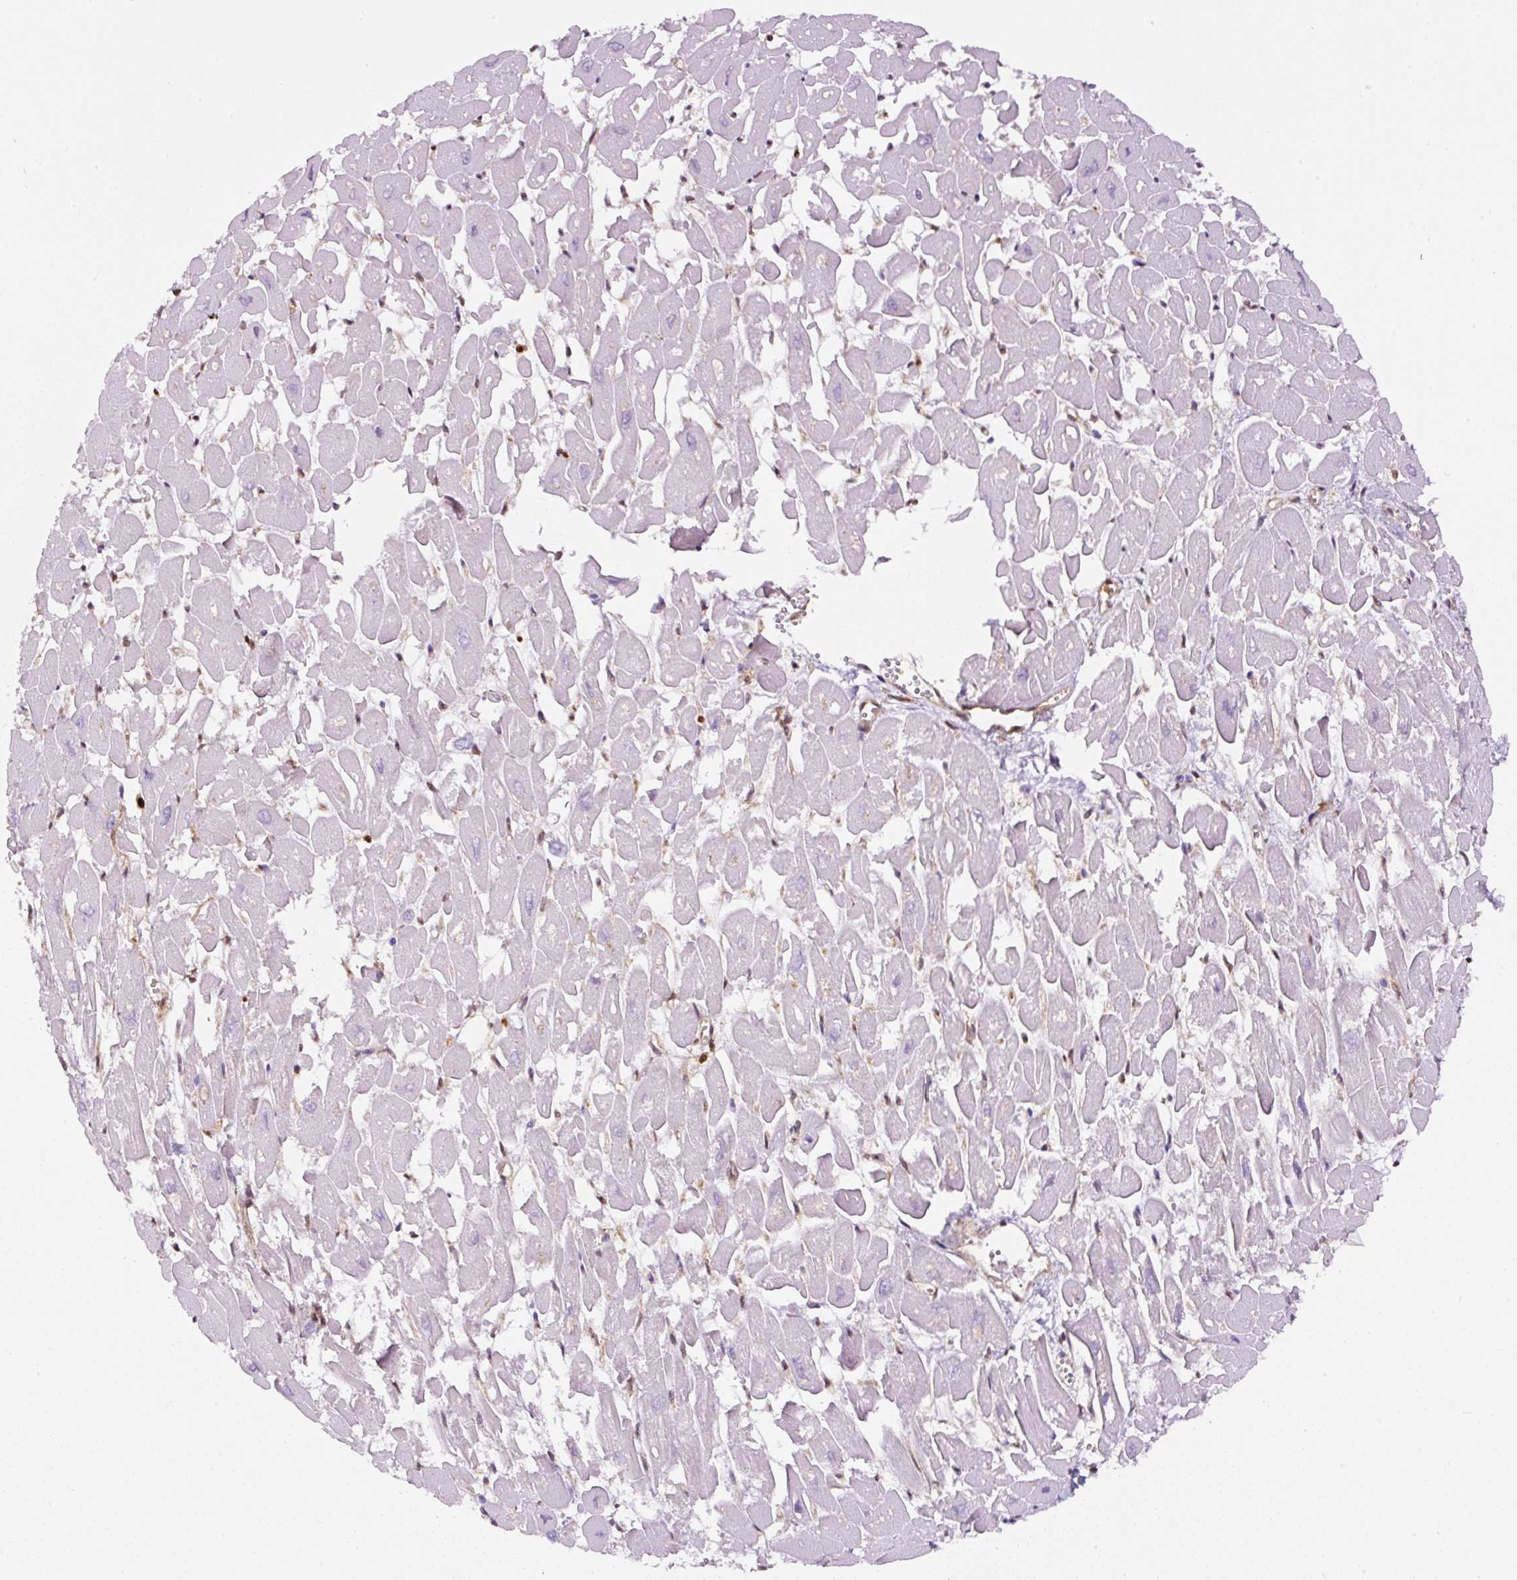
{"staining": {"intensity": "negative", "quantity": "none", "location": "none"}, "tissue": "heart muscle", "cell_type": "Cardiomyocytes", "image_type": "normal", "snomed": [{"axis": "morphology", "description": "Normal tissue, NOS"}, {"axis": "topography", "description": "Heart"}], "caption": "DAB immunohistochemical staining of benign human heart muscle exhibits no significant positivity in cardiomyocytes.", "gene": "ANXA1", "patient": {"sex": "male", "age": 54}}